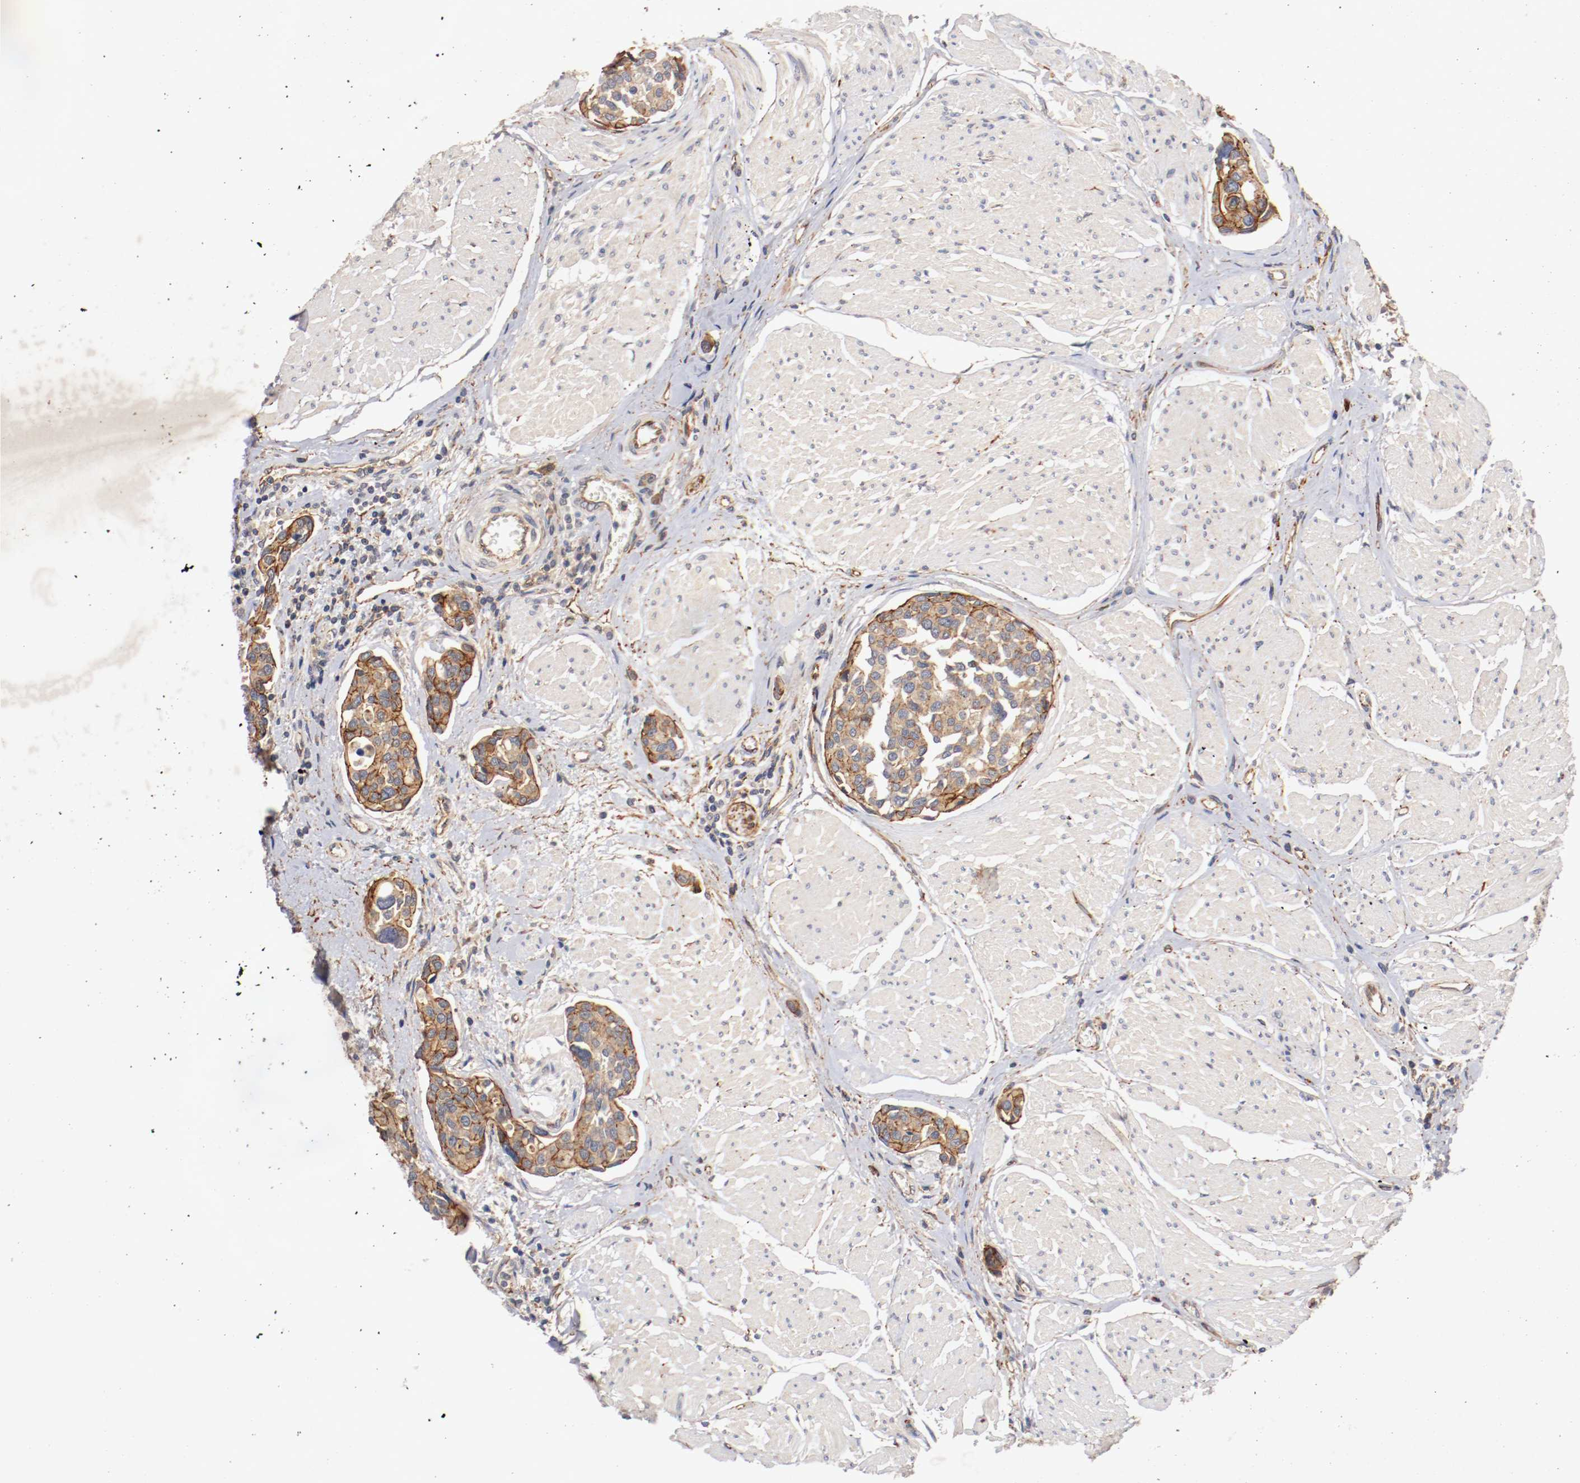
{"staining": {"intensity": "strong", "quantity": ">75%", "location": "cytoplasmic/membranous"}, "tissue": "urothelial cancer", "cell_type": "Tumor cells", "image_type": "cancer", "snomed": [{"axis": "morphology", "description": "Urothelial carcinoma, High grade"}, {"axis": "topography", "description": "Urinary bladder"}], "caption": "DAB (3,3'-diaminobenzidine) immunohistochemical staining of urothelial cancer shows strong cytoplasmic/membranous protein positivity in approximately >75% of tumor cells.", "gene": "TYK2", "patient": {"sex": "male", "age": 78}}